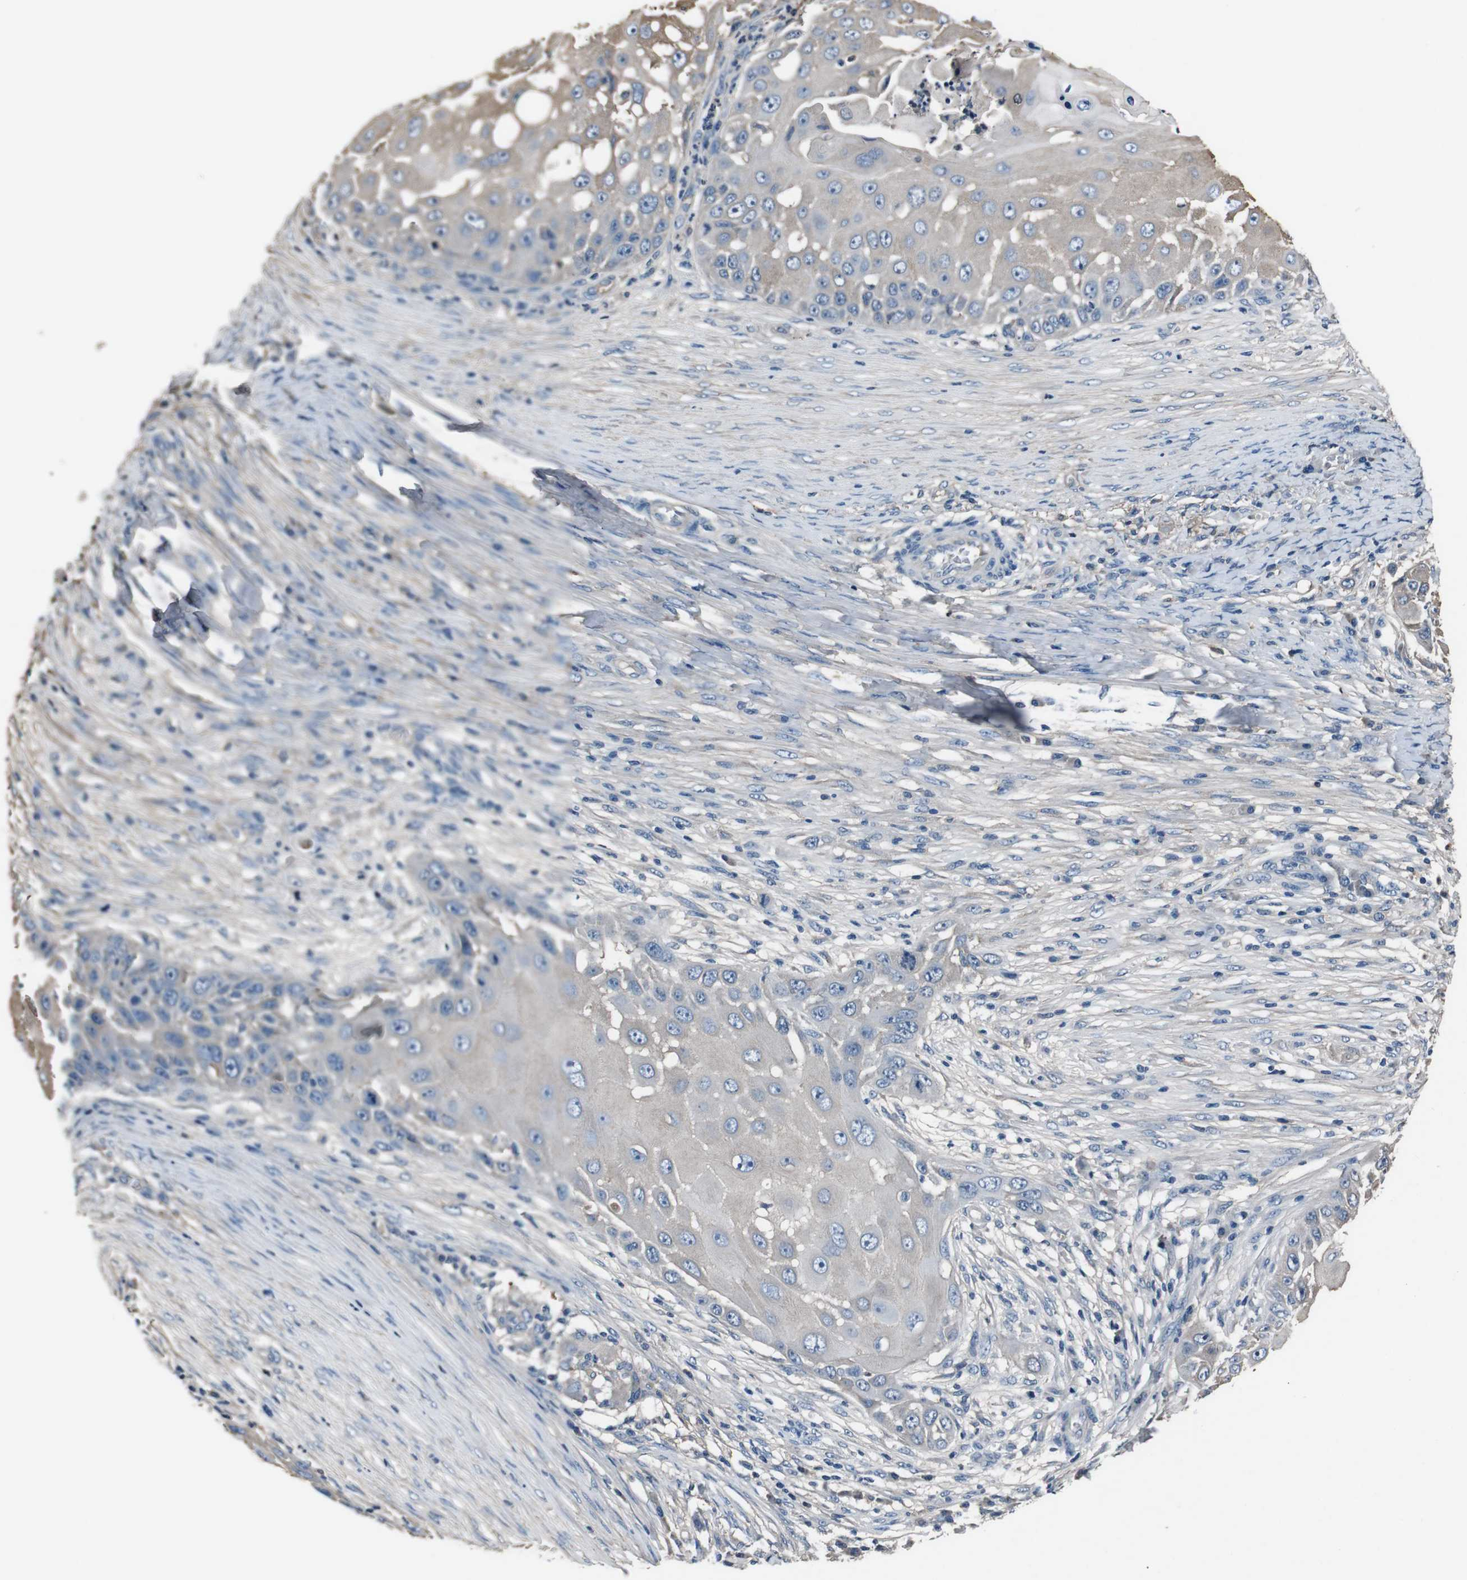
{"staining": {"intensity": "weak", "quantity": "25%-75%", "location": "cytoplasmic/membranous"}, "tissue": "skin cancer", "cell_type": "Tumor cells", "image_type": "cancer", "snomed": [{"axis": "morphology", "description": "Squamous cell carcinoma, NOS"}, {"axis": "topography", "description": "Skin"}], "caption": "Skin cancer (squamous cell carcinoma) stained with a brown dye demonstrates weak cytoplasmic/membranous positive expression in approximately 25%-75% of tumor cells.", "gene": "LEP", "patient": {"sex": "female", "age": 44}}